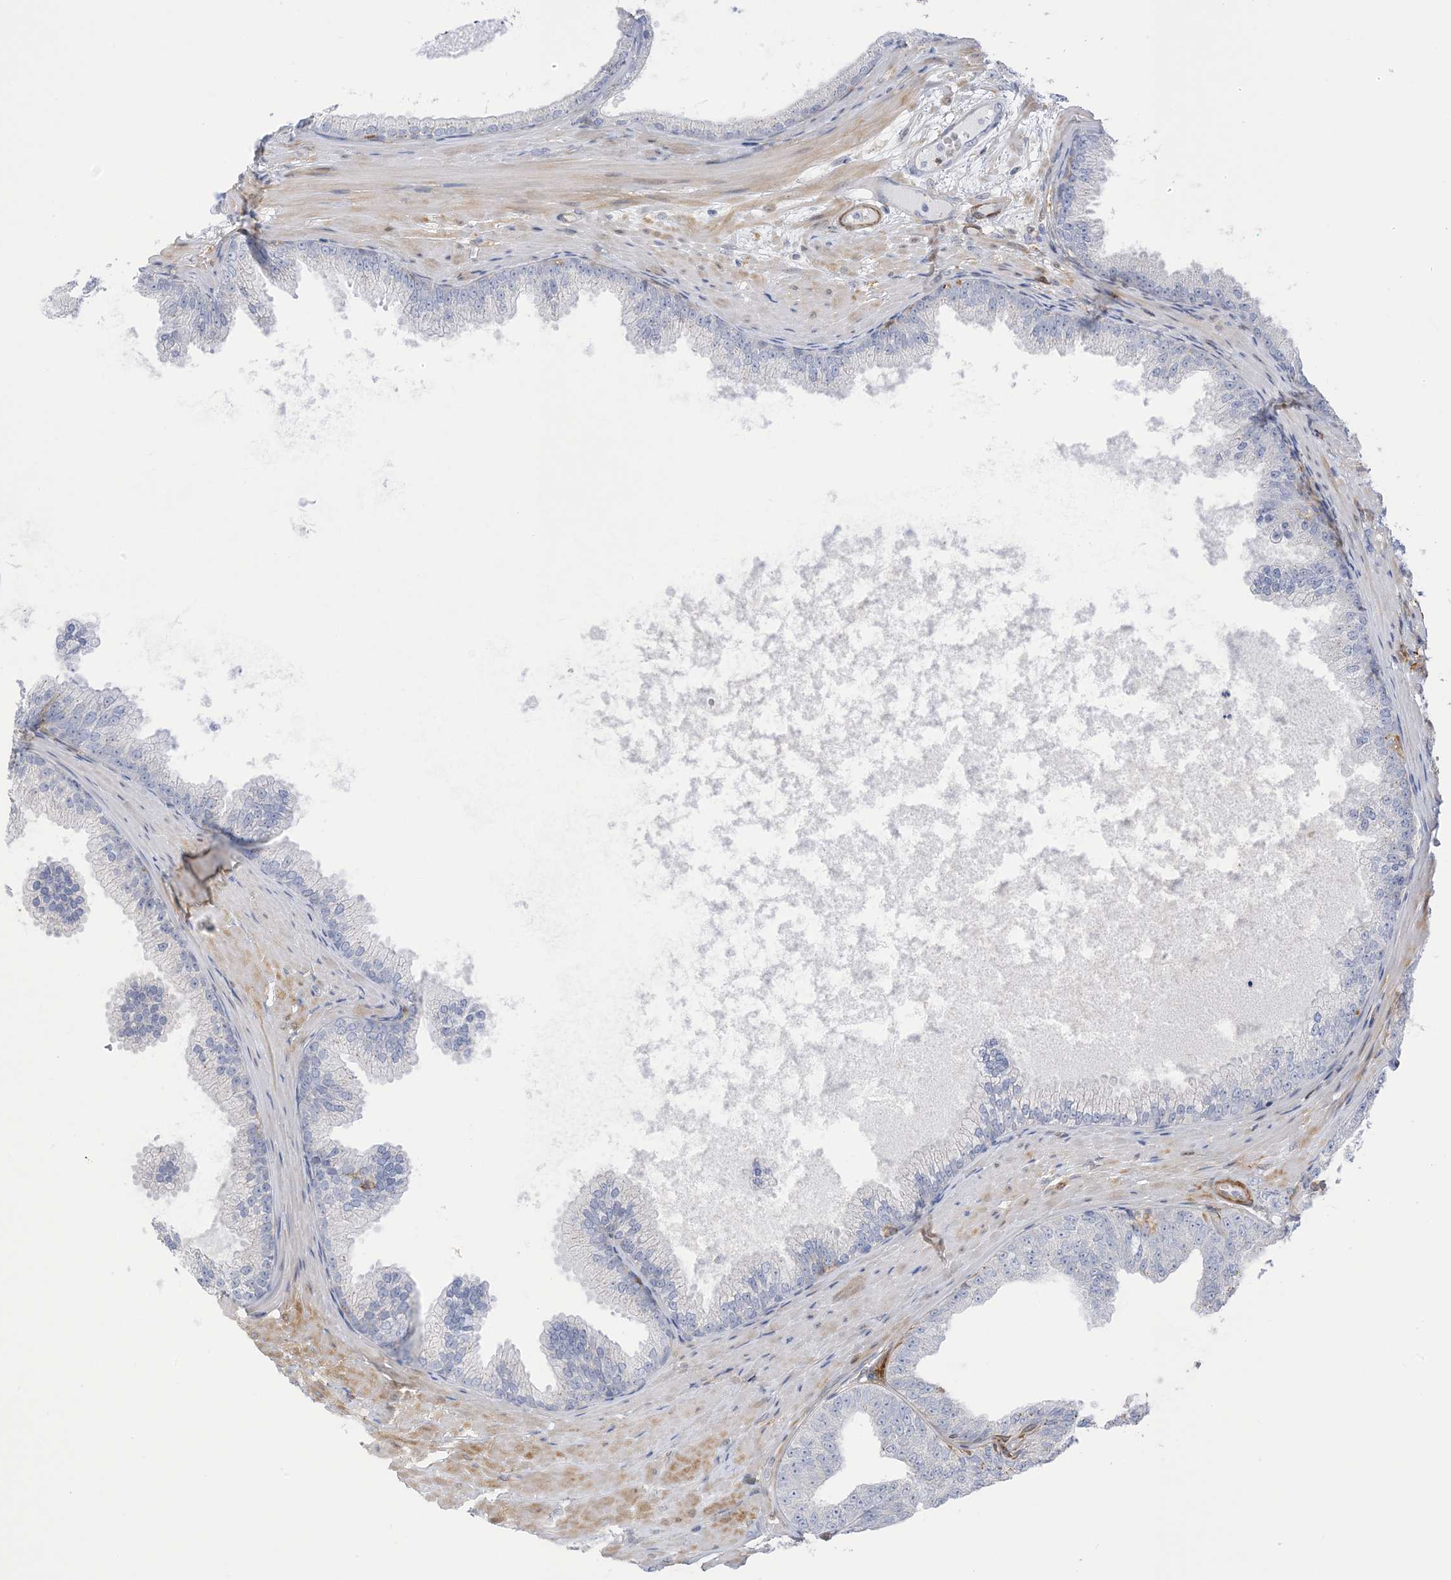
{"staining": {"intensity": "negative", "quantity": "none", "location": "none"}, "tissue": "prostate cancer", "cell_type": "Tumor cells", "image_type": "cancer", "snomed": [{"axis": "morphology", "description": "Adenocarcinoma, Low grade"}, {"axis": "topography", "description": "Prostate"}], "caption": "High magnification brightfield microscopy of prostate cancer stained with DAB (brown) and counterstained with hematoxylin (blue): tumor cells show no significant expression.", "gene": "ICMT", "patient": {"sex": "male", "age": 63}}